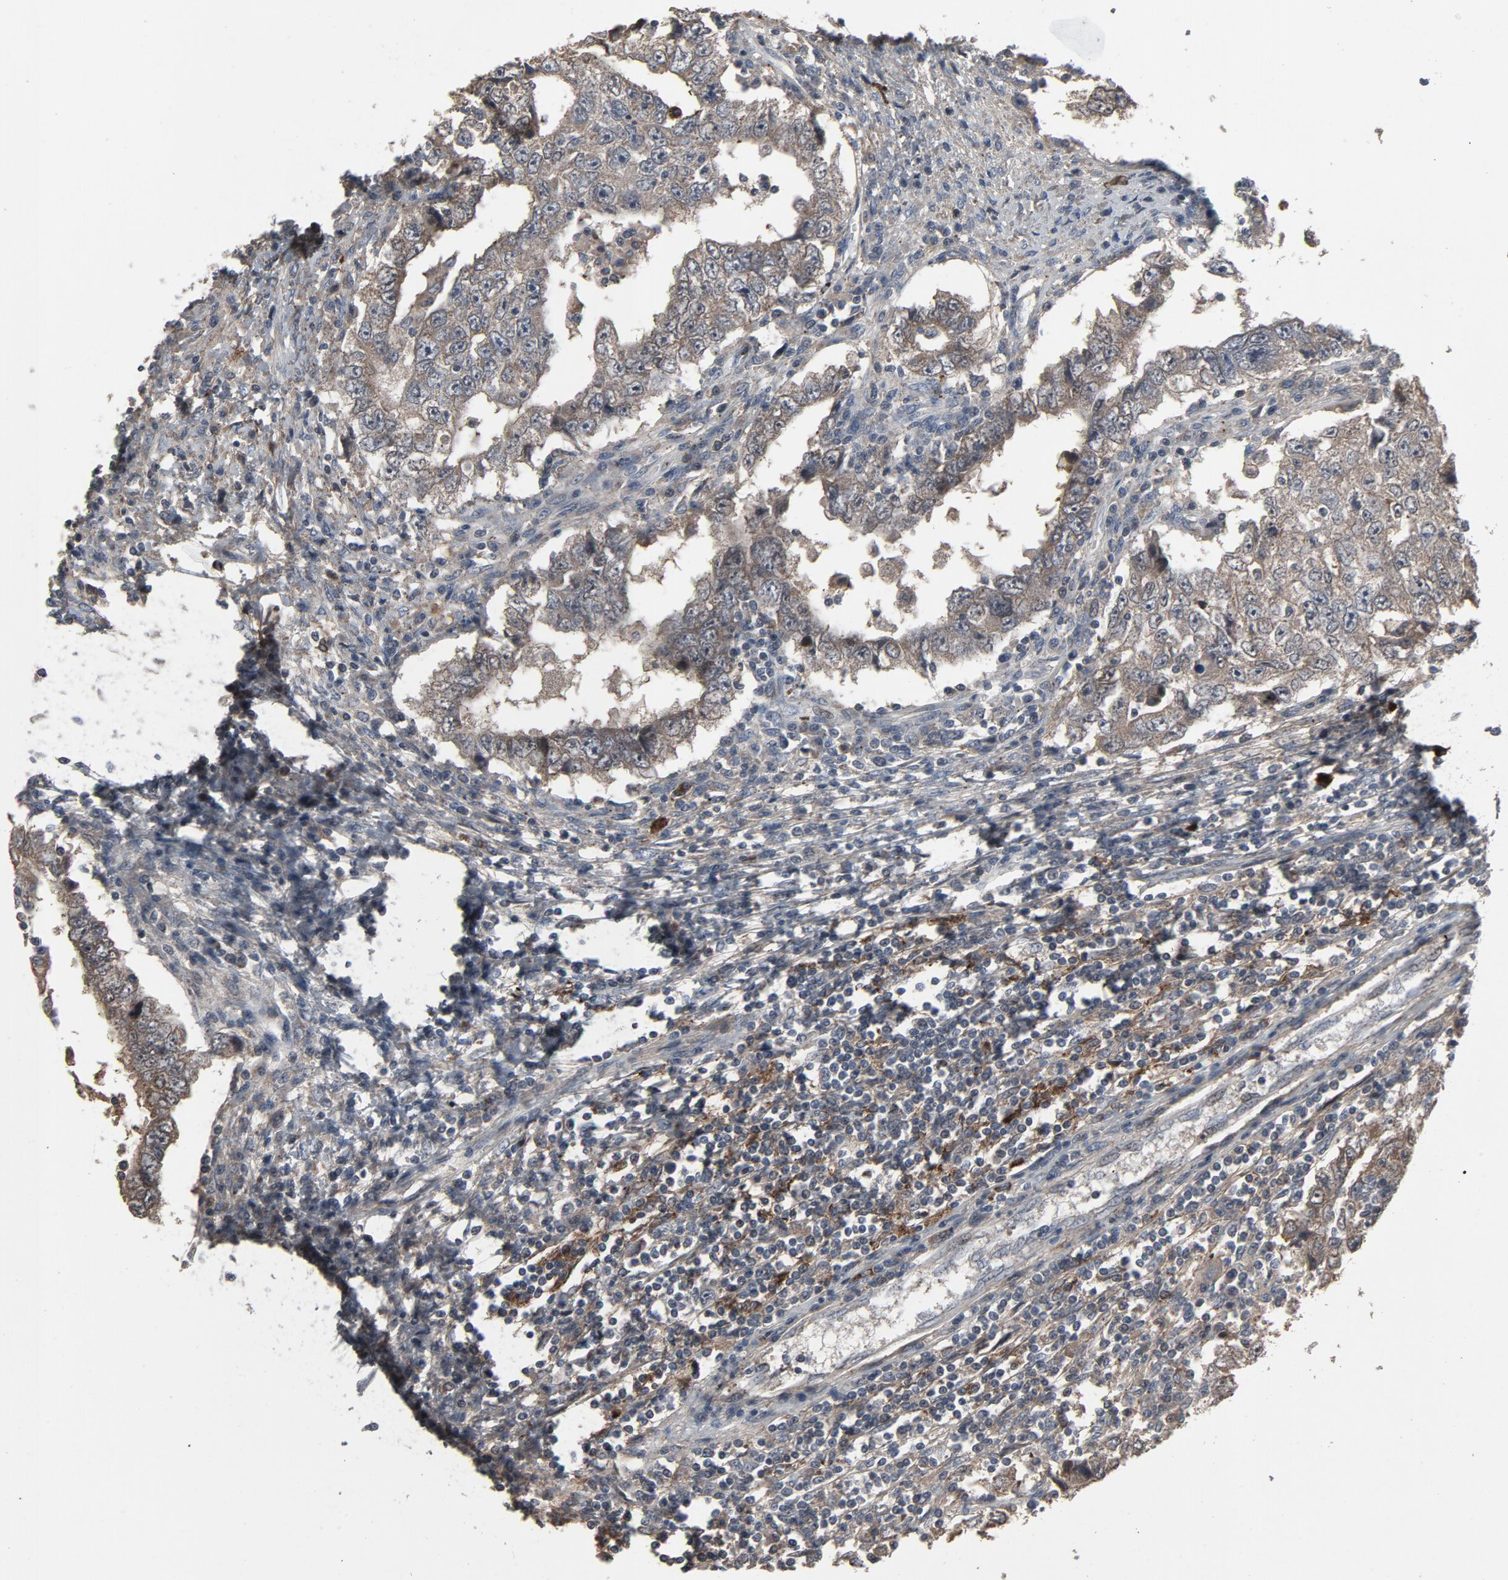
{"staining": {"intensity": "weak", "quantity": ">75%", "location": "cytoplasmic/membranous"}, "tissue": "testis cancer", "cell_type": "Tumor cells", "image_type": "cancer", "snomed": [{"axis": "morphology", "description": "Carcinoma, Embryonal, NOS"}, {"axis": "topography", "description": "Testis"}], "caption": "The histopathology image demonstrates staining of testis embryonal carcinoma, revealing weak cytoplasmic/membranous protein expression (brown color) within tumor cells.", "gene": "PDZD4", "patient": {"sex": "male", "age": 26}}